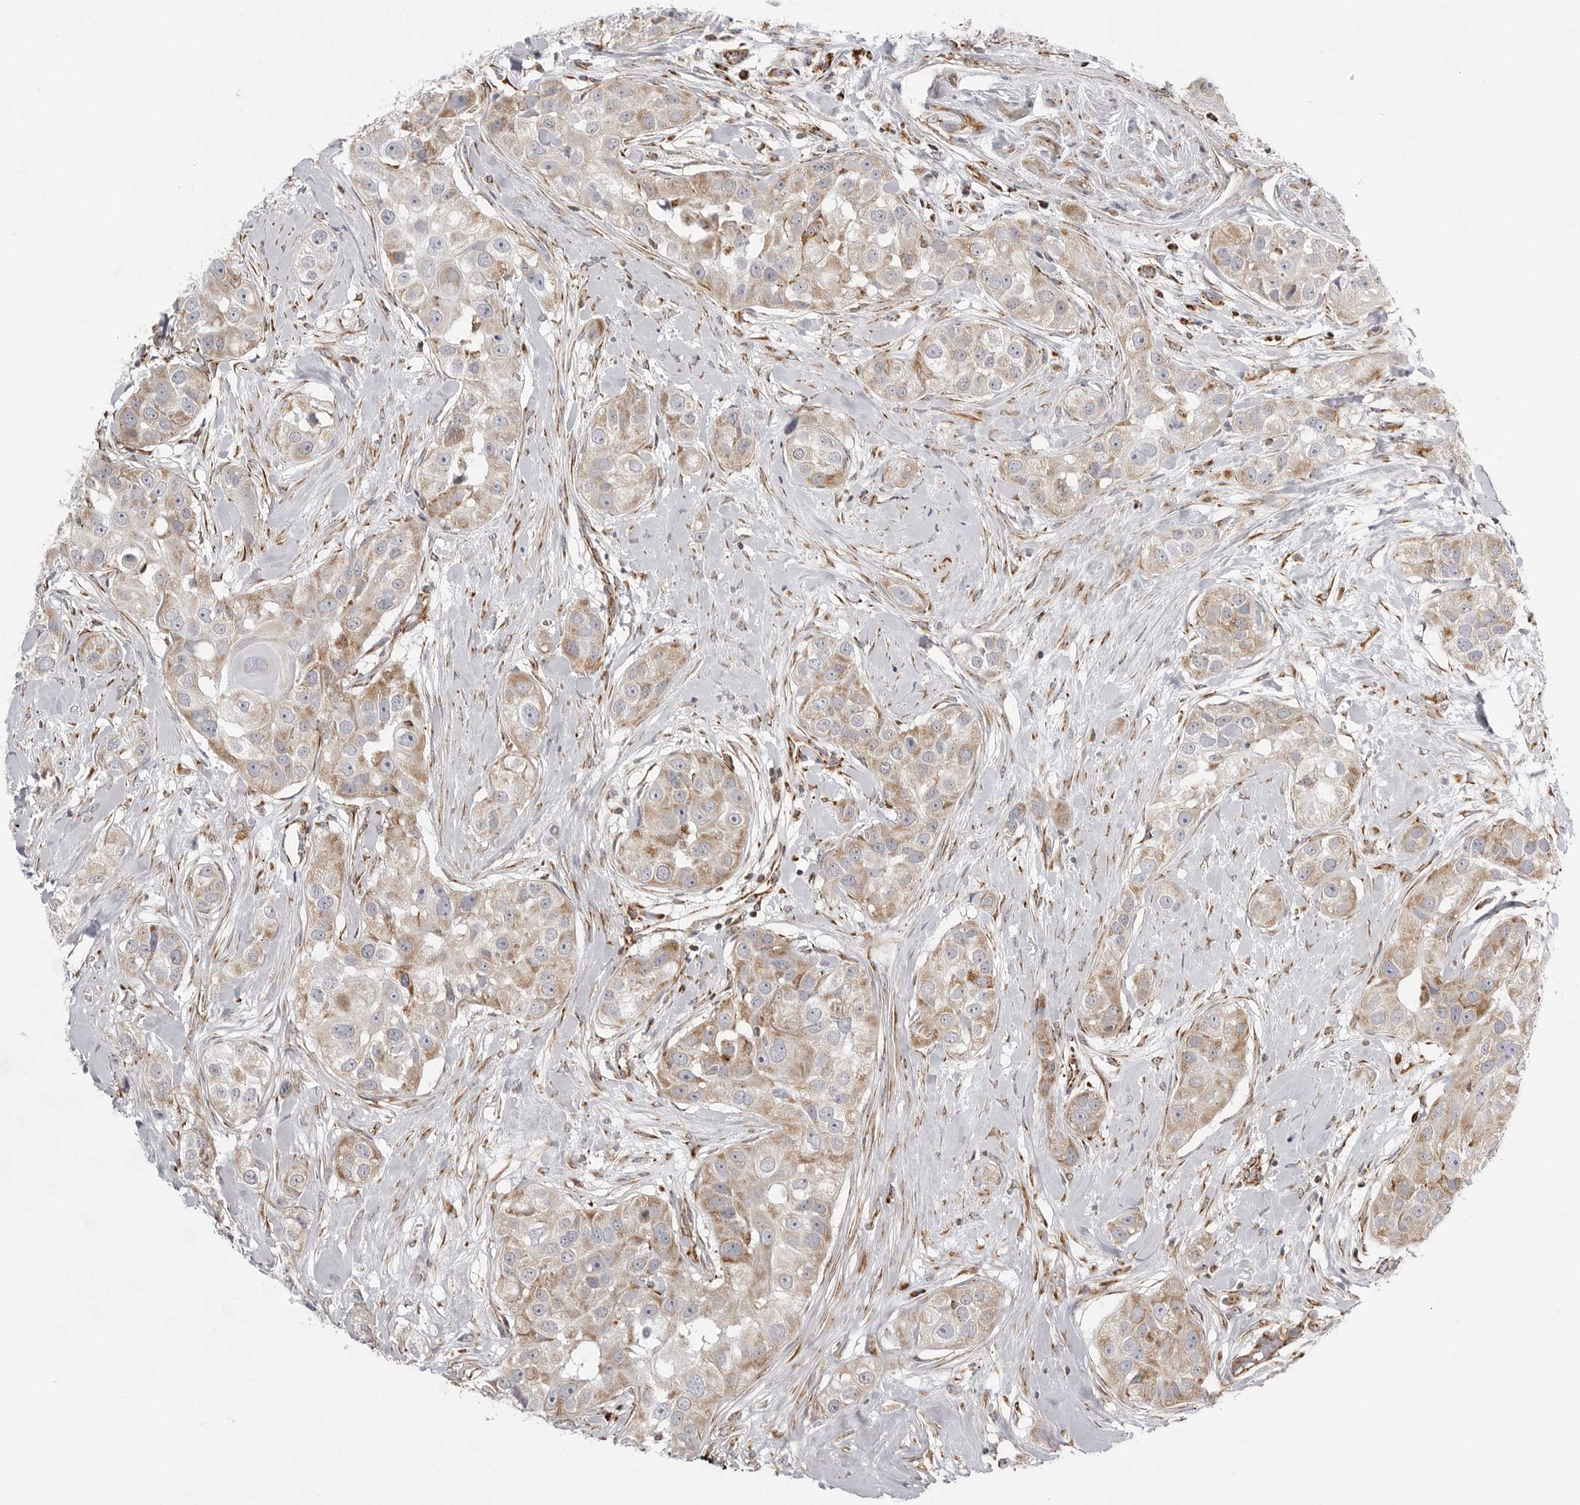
{"staining": {"intensity": "moderate", "quantity": "25%-75%", "location": "cytoplasmic/membranous"}, "tissue": "head and neck cancer", "cell_type": "Tumor cells", "image_type": "cancer", "snomed": [{"axis": "morphology", "description": "Normal tissue, NOS"}, {"axis": "morphology", "description": "Squamous cell carcinoma, NOS"}, {"axis": "topography", "description": "Skeletal muscle"}, {"axis": "topography", "description": "Head-Neck"}], "caption": "This is a histology image of immunohistochemistry (IHC) staining of squamous cell carcinoma (head and neck), which shows moderate staining in the cytoplasmic/membranous of tumor cells.", "gene": "FH", "patient": {"sex": "male", "age": 51}}